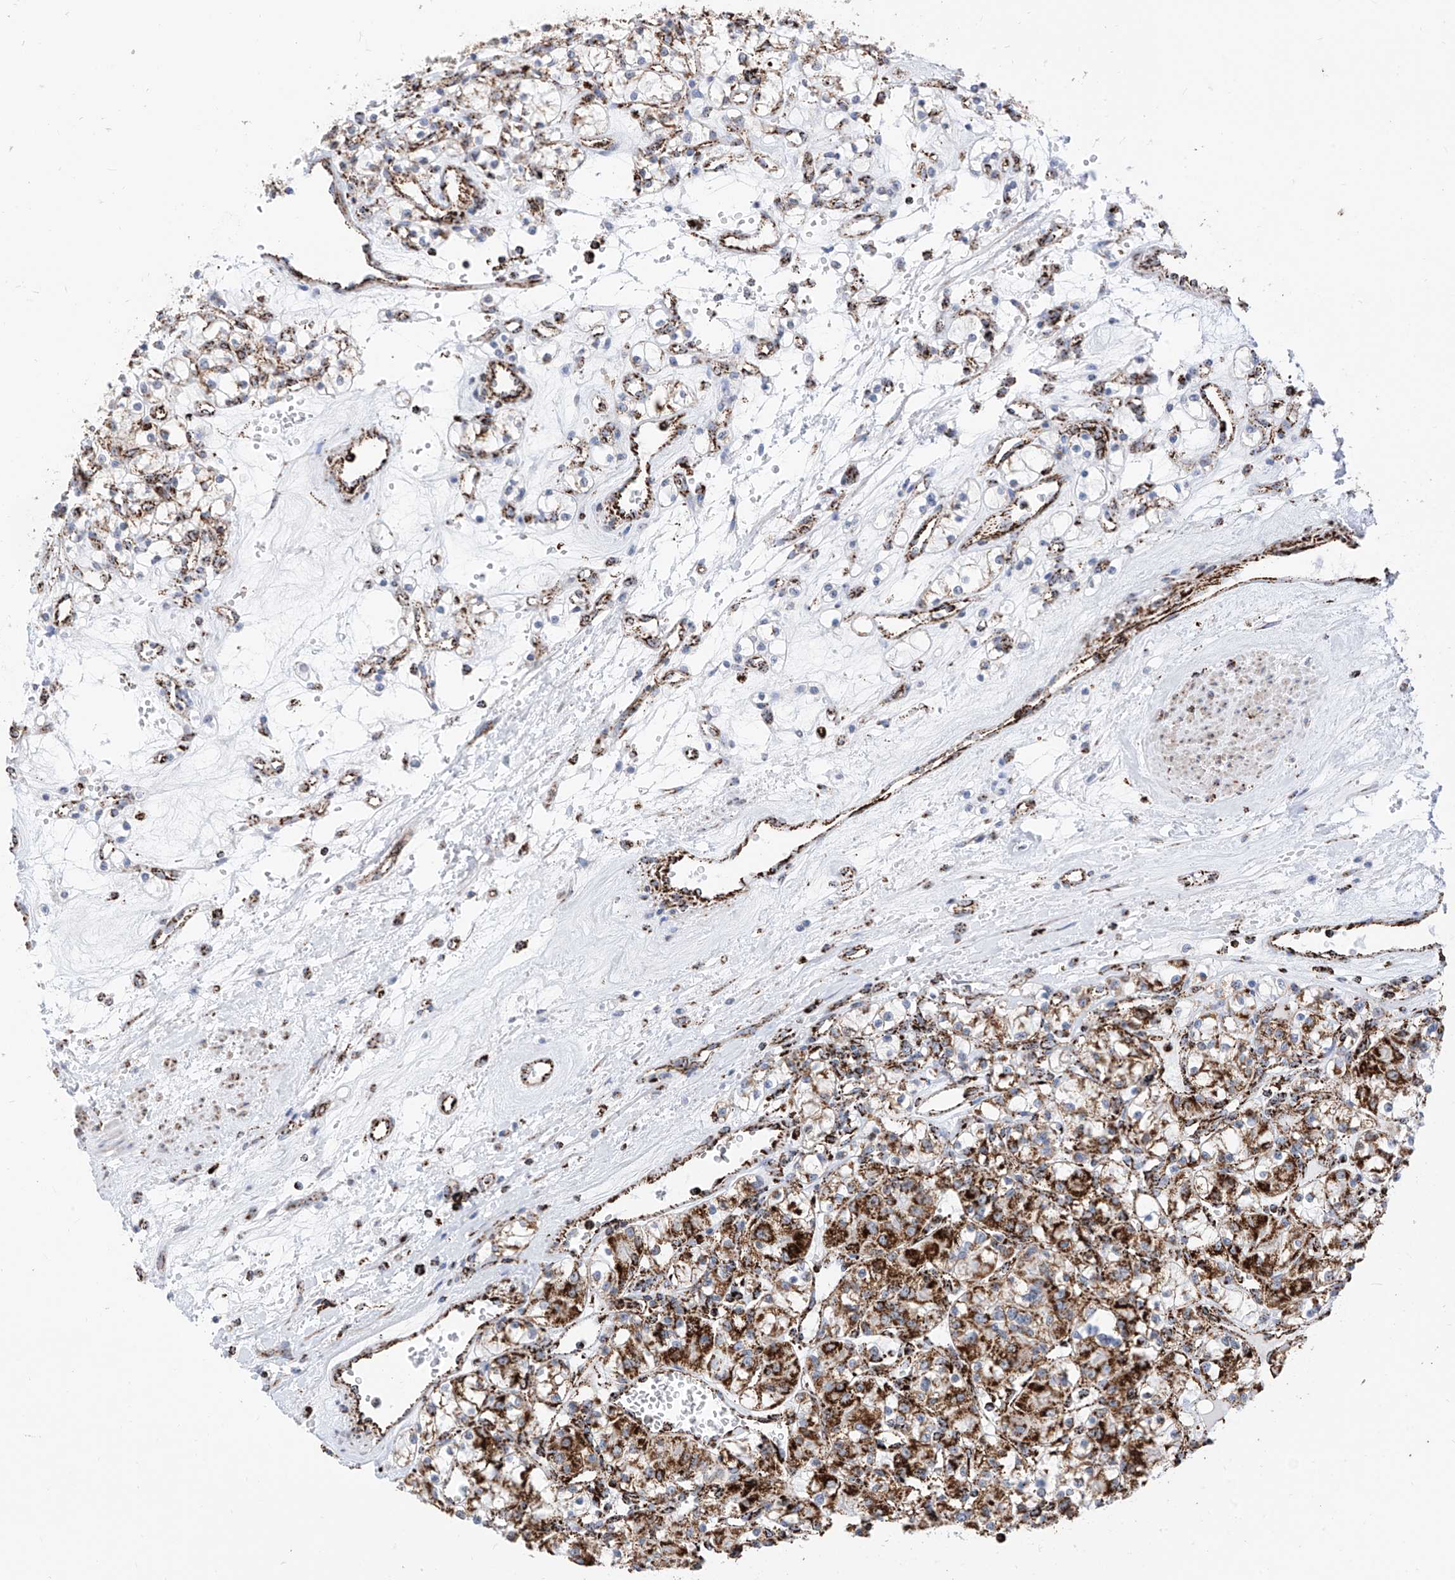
{"staining": {"intensity": "strong", "quantity": ">75%", "location": "cytoplasmic/membranous"}, "tissue": "renal cancer", "cell_type": "Tumor cells", "image_type": "cancer", "snomed": [{"axis": "morphology", "description": "Adenocarcinoma, NOS"}, {"axis": "topography", "description": "Kidney"}], "caption": "IHC image of neoplastic tissue: renal adenocarcinoma stained using IHC demonstrates high levels of strong protein expression localized specifically in the cytoplasmic/membranous of tumor cells, appearing as a cytoplasmic/membranous brown color.", "gene": "COX5B", "patient": {"sex": "female", "age": 59}}